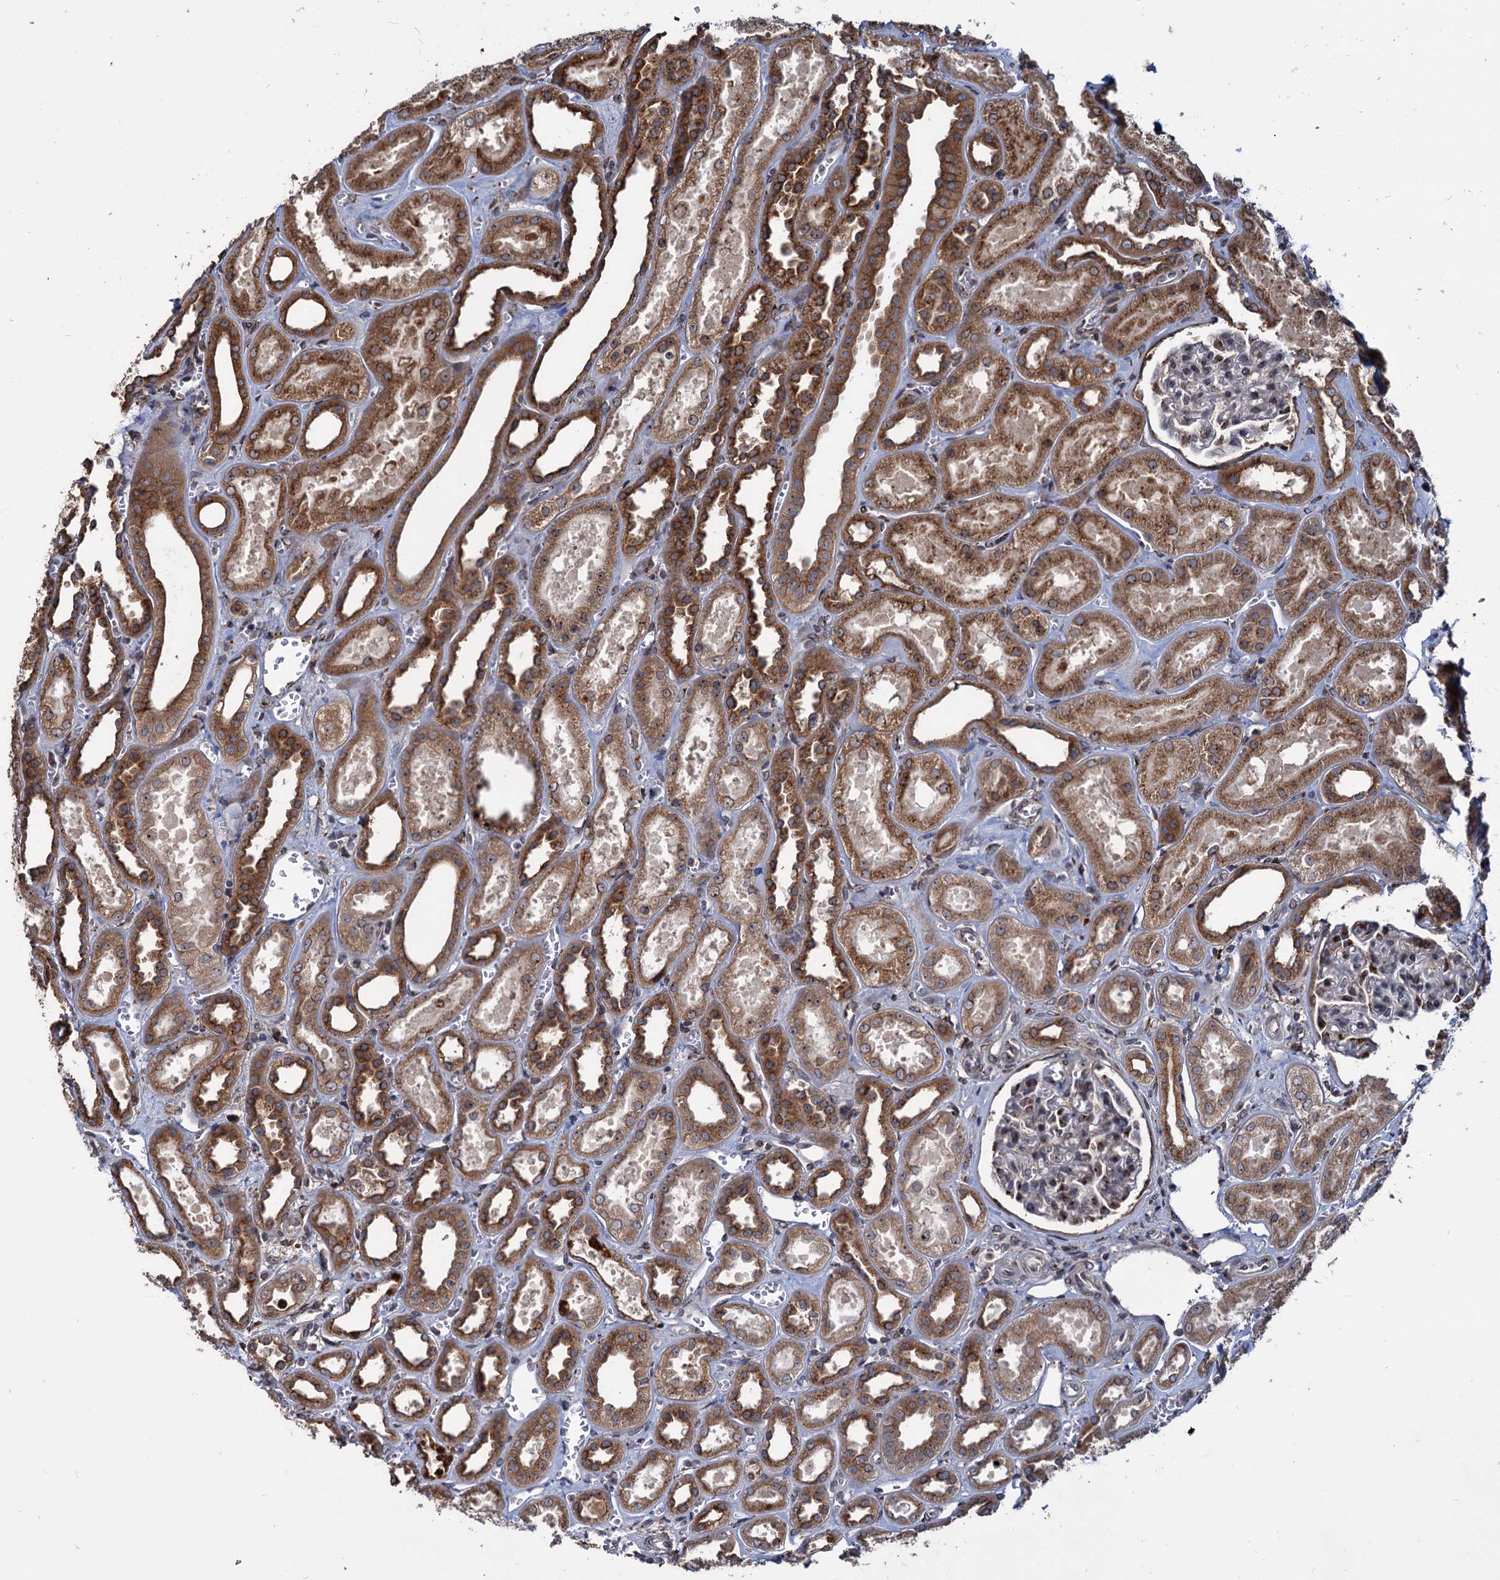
{"staining": {"intensity": "strong", "quantity": "25%-75%", "location": "cytoplasmic/membranous"}, "tissue": "kidney", "cell_type": "Cells in glomeruli", "image_type": "normal", "snomed": [{"axis": "morphology", "description": "Normal tissue, NOS"}, {"axis": "morphology", "description": "Adenocarcinoma, NOS"}, {"axis": "topography", "description": "Kidney"}], "caption": "IHC histopathology image of benign kidney: kidney stained using immunohistochemistry exhibits high levels of strong protein expression localized specifically in the cytoplasmic/membranous of cells in glomeruli, appearing as a cytoplasmic/membranous brown color.", "gene": "SAAL1", "patient": {"sex": "female", "age": 68}}